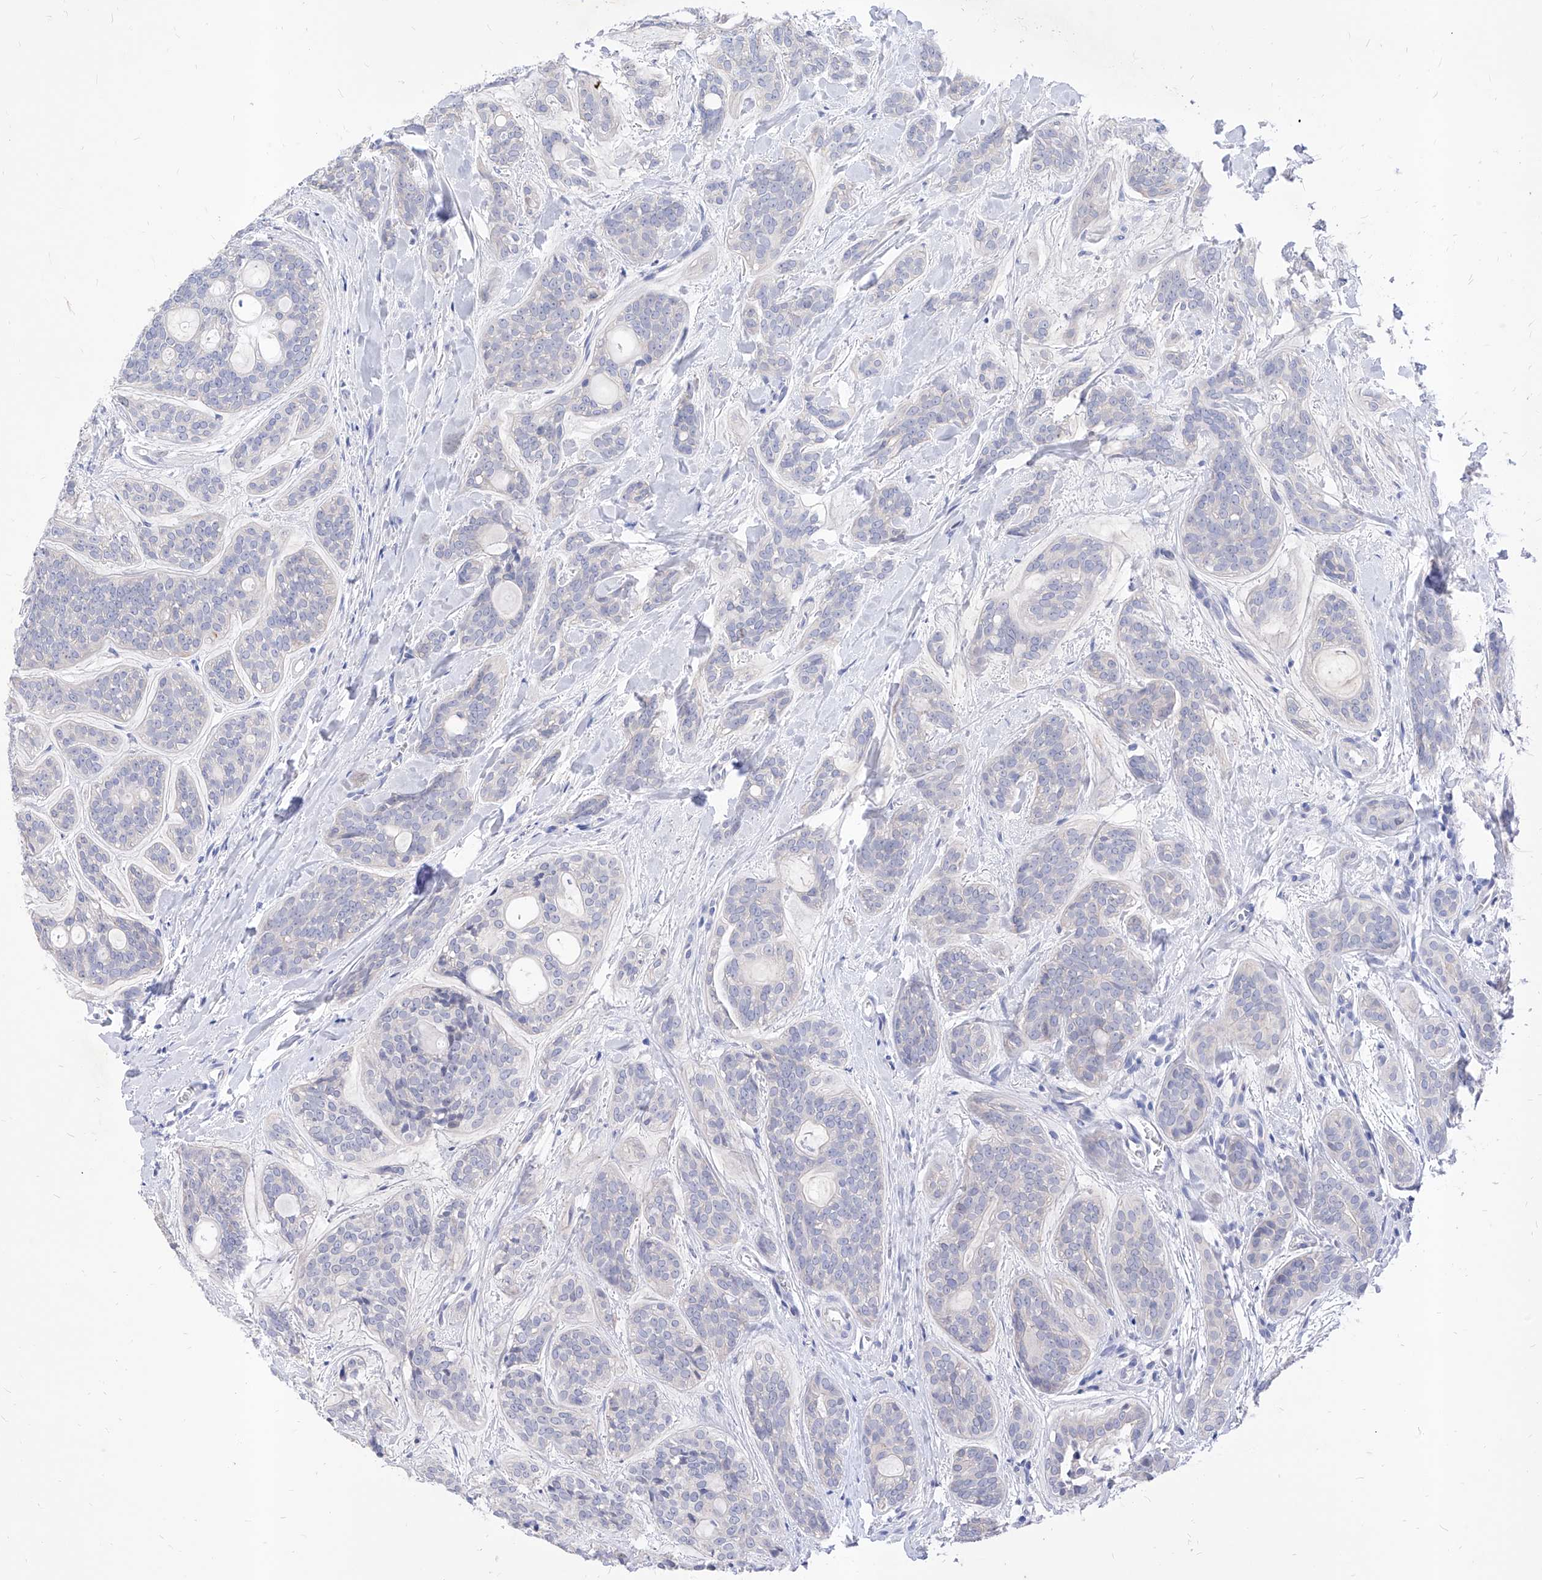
{"staining": {"intensity": "negative", "quantity": "none", "location": "none"}, "tissue": "head and neck cancer", "cell_type": "Tumor cells", "image_type": "cancer", "snomed": [{"axis": "morphology", "description": "Adenocarcinoma, NOS"}, {"axis": "topography", "description": "Head-Neck"}], "caption": "High power microscopy photomicrograph of an immunohistochemistry (IHC) micrograph of head and neck cancer, revealing no significant staining in tumor cells. (Brightfield microscopy of DAB IHC at high magnification).", "gene": "VAX1", "patient": {"sex": "male", "age": 66}}